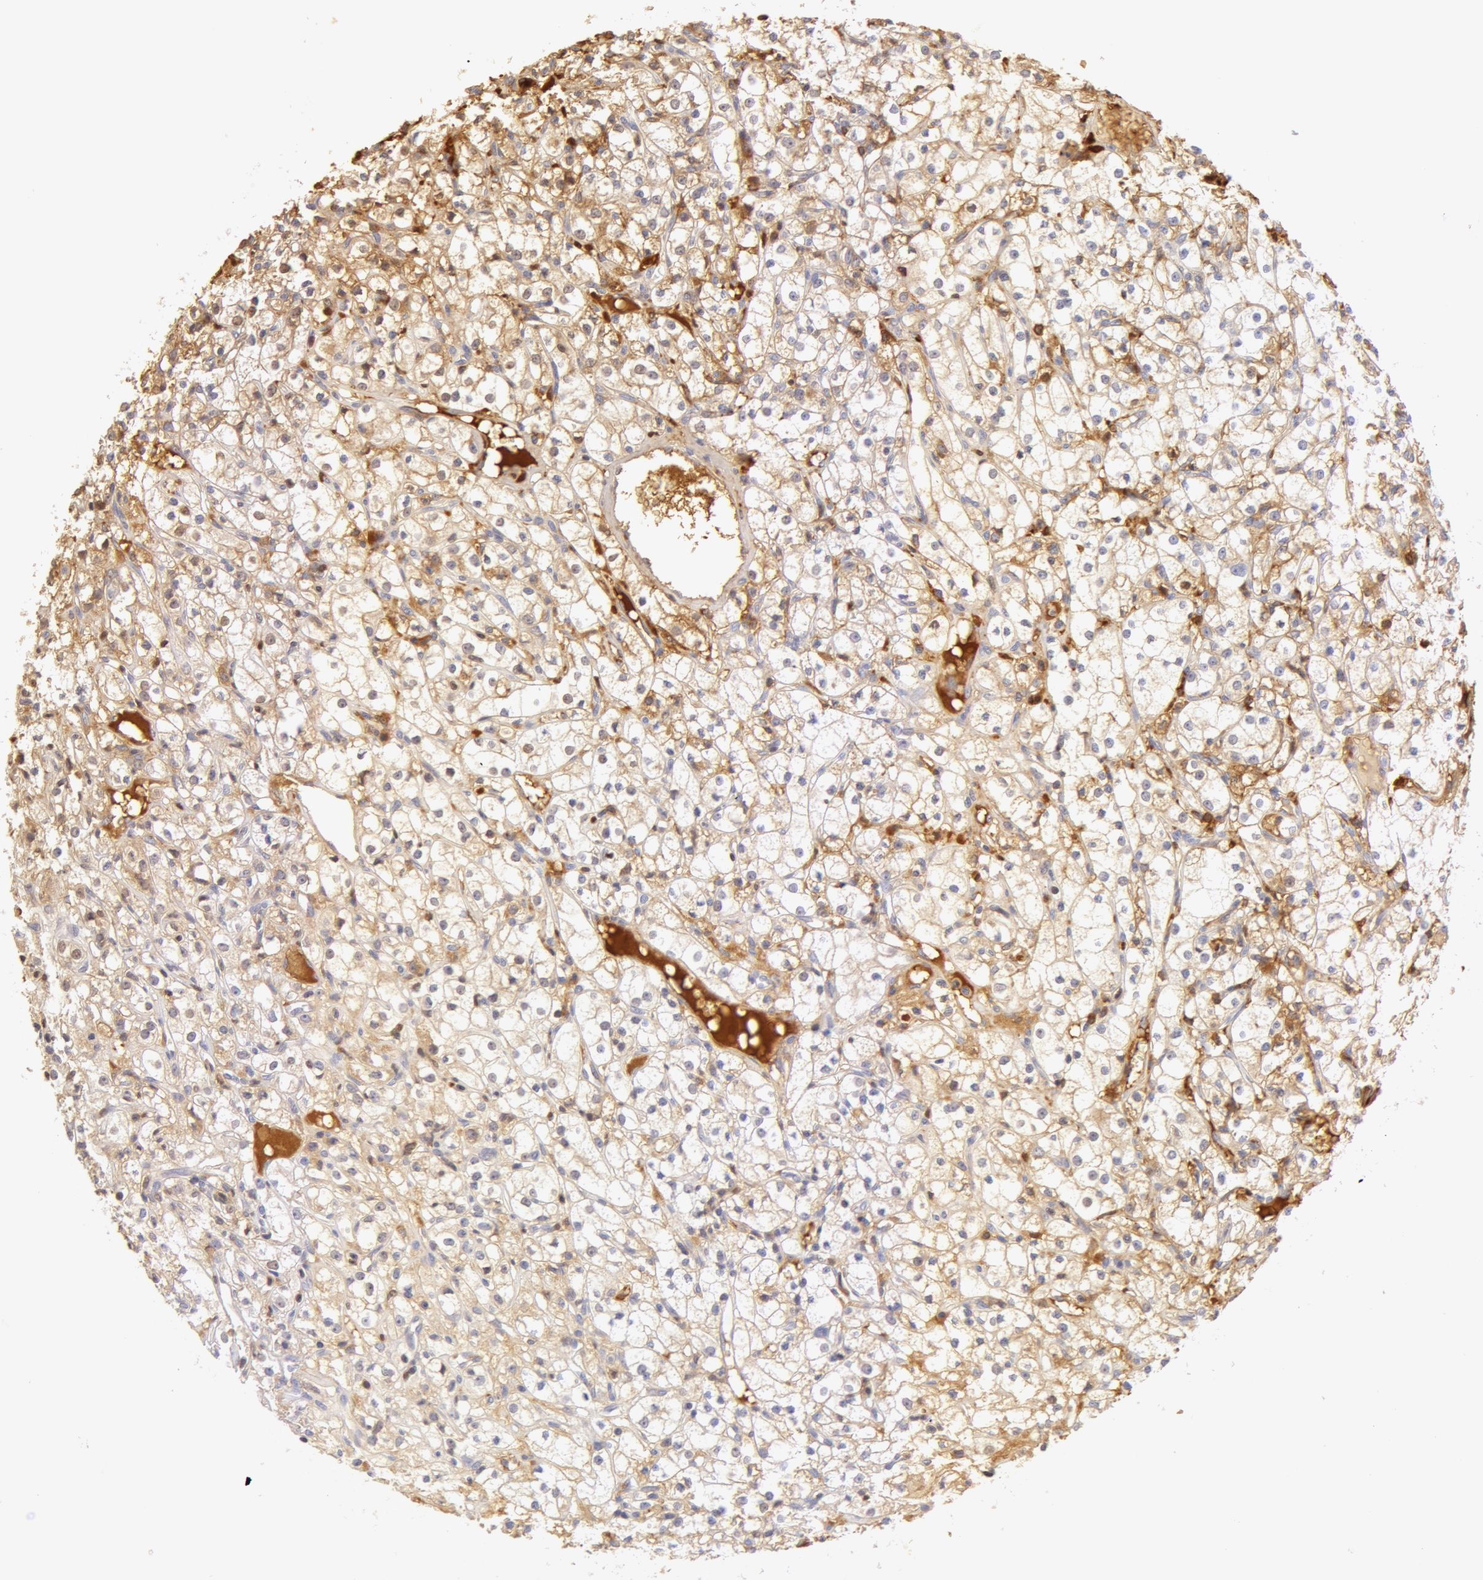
{"staining": {"intensity": "weak", "quantity": "<25%", "location": "cytoplasmic/membranous,nuclear"}, "tissue": "renal cancer", "cell_type": "Tumor cells", "image_type": "cancer", "snomed": [{"axis": "morphology", "description": "Adenocarcinoma, NOS"}, {"axis": "topography", "description": "Kidney"}], "caption": "Immunohistochemical staining of human renal adenocarcinoma demonstrates no significant positivity in tumor cells.", "gene": "AHSG", "patient": {"sex": "male", "age": 61}}